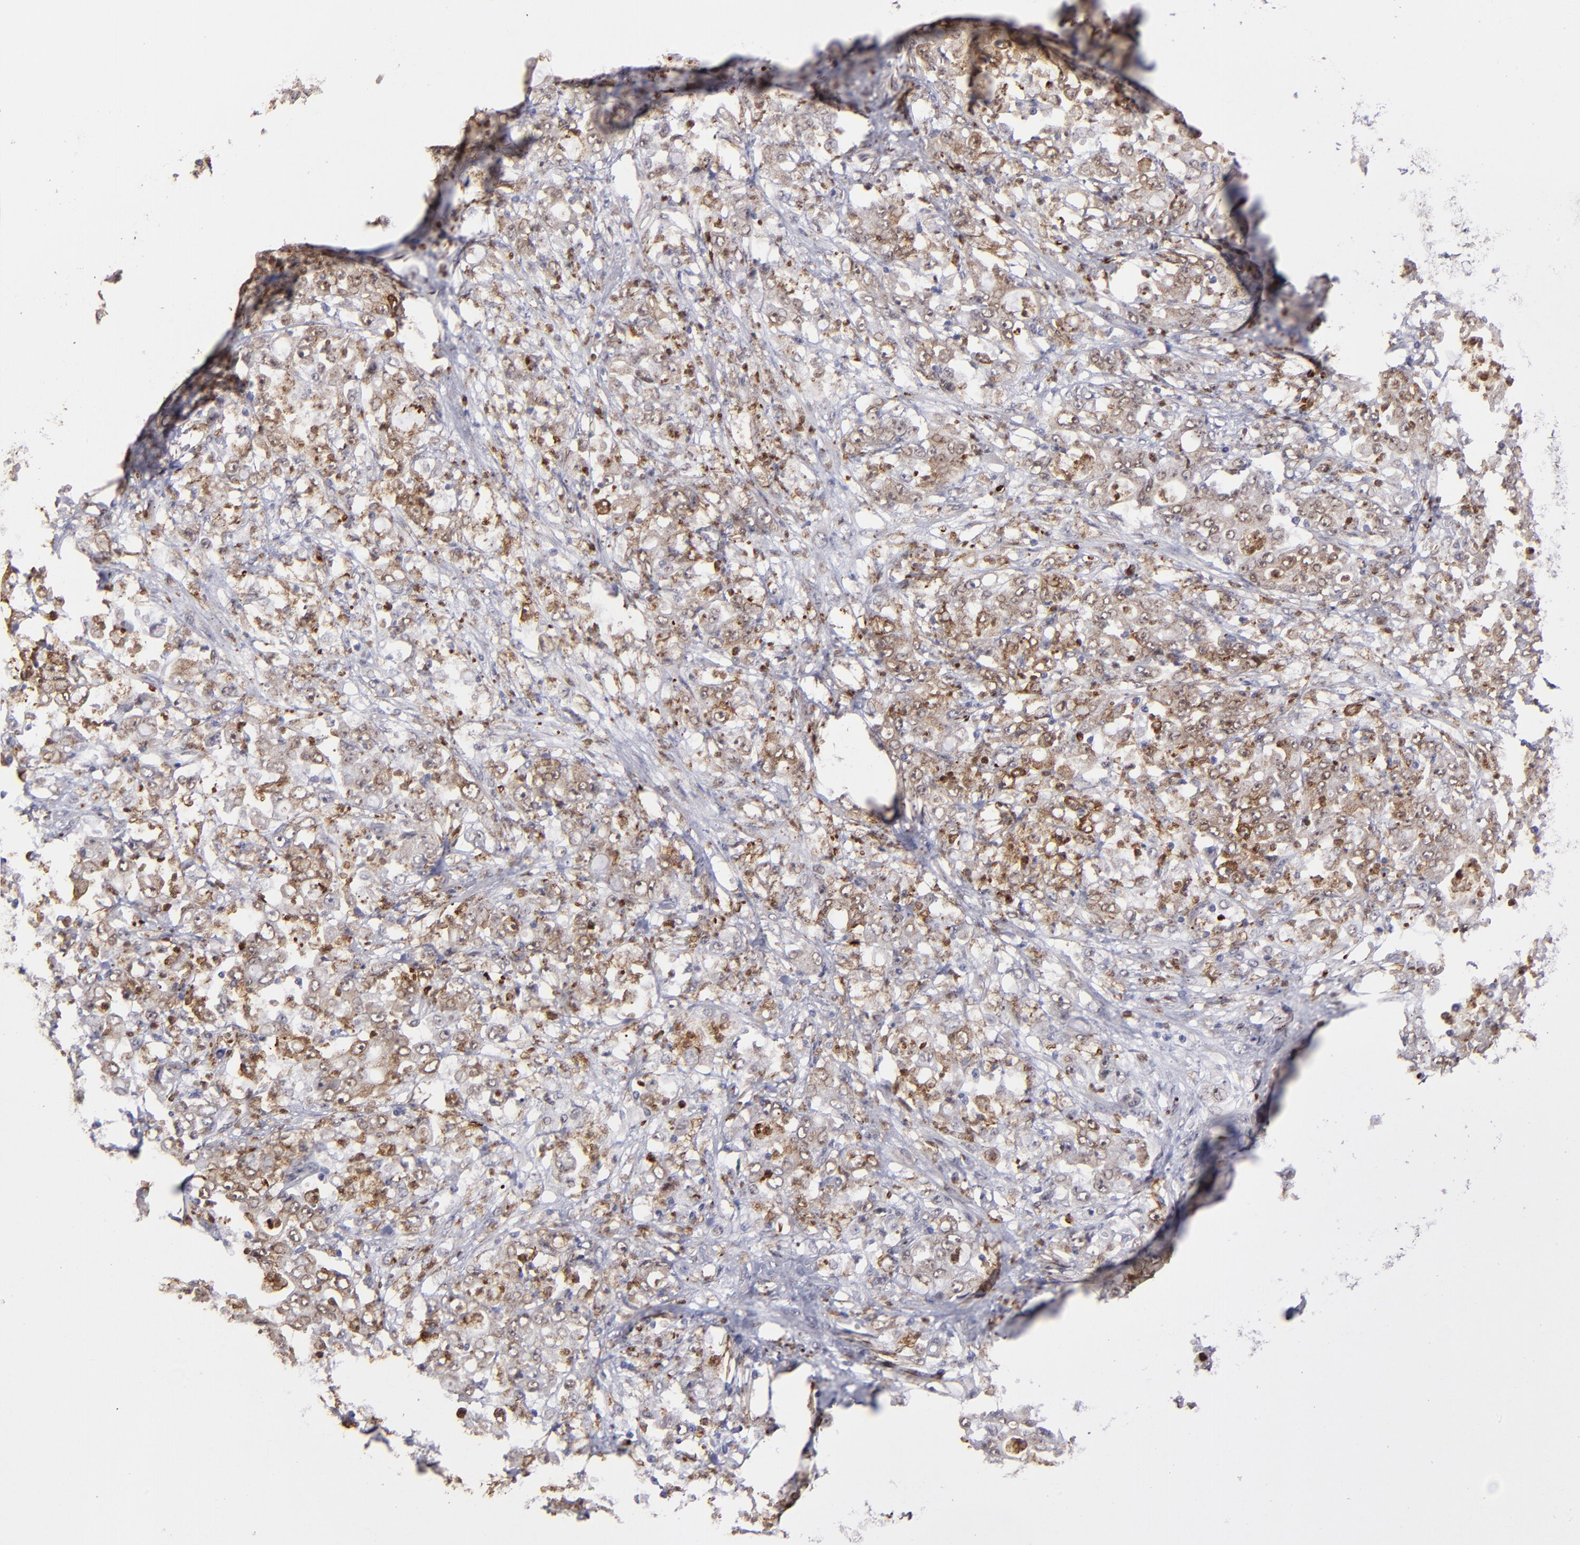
{"staining": {"intensity": "moderate", "quantity": ">75%", "location": "cytoplasmic/membranous,nuclear"}, "tissue": "stomach cancer", "cell_type": "Tumor cells", "image_type": "cancer", "snomed": [{"axis": "morphology", "description": "Adenocarcinoma, NOS"}, {"axis": "topography", "description": "Stomach, lower"}], "caption": "DAB (3,3'-diaminobenzidine) immunohistochemical staining of human adenocarcinoma (stomach) demonstrates moderate cytoplasmic/membranous and nuclear protein expression in about >75% of tumor cells.", "gene": "RREB1", "patient": {"sex": "female", "age": 71}}